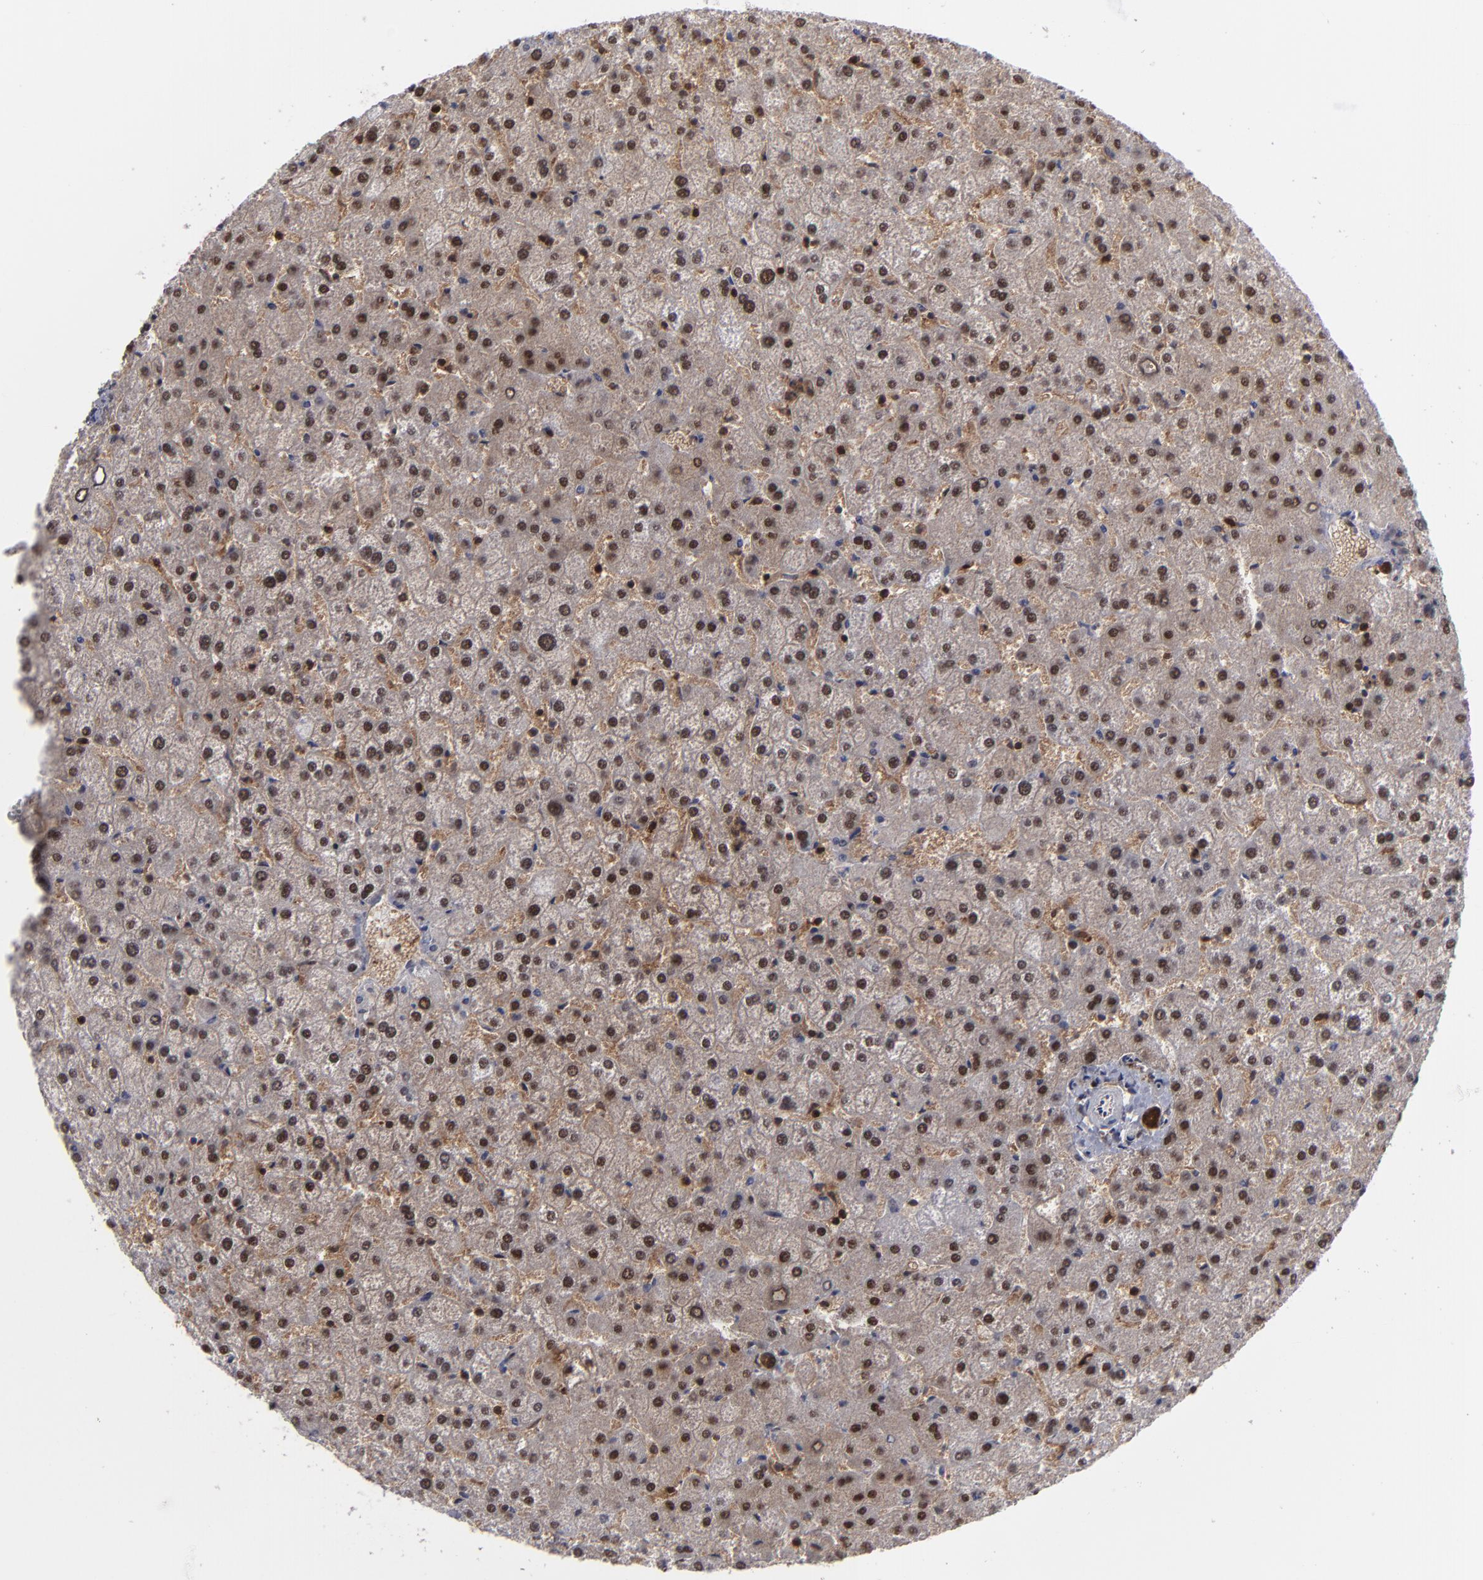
{"staining": {"intensity": "moderate", "quantity": ">75%", "location": "cytoplasmic/membranous,nuclear"}, "tissue": "liver", "cell_type": "Cholangiocytes", "image_type": "normal", "snomed": [{"axis": "morphology", "description": "Normal tissue, NOS"}, {"axis": "topography", "description": "Liver"}], "caption": "A brown stain shows moderate cytoplasmic/membranous,nuclear positivity of a protein in cholangiocytes of normal human liver.", "gene": "GSR", "patient": {"sex": "female", "age": 32}}